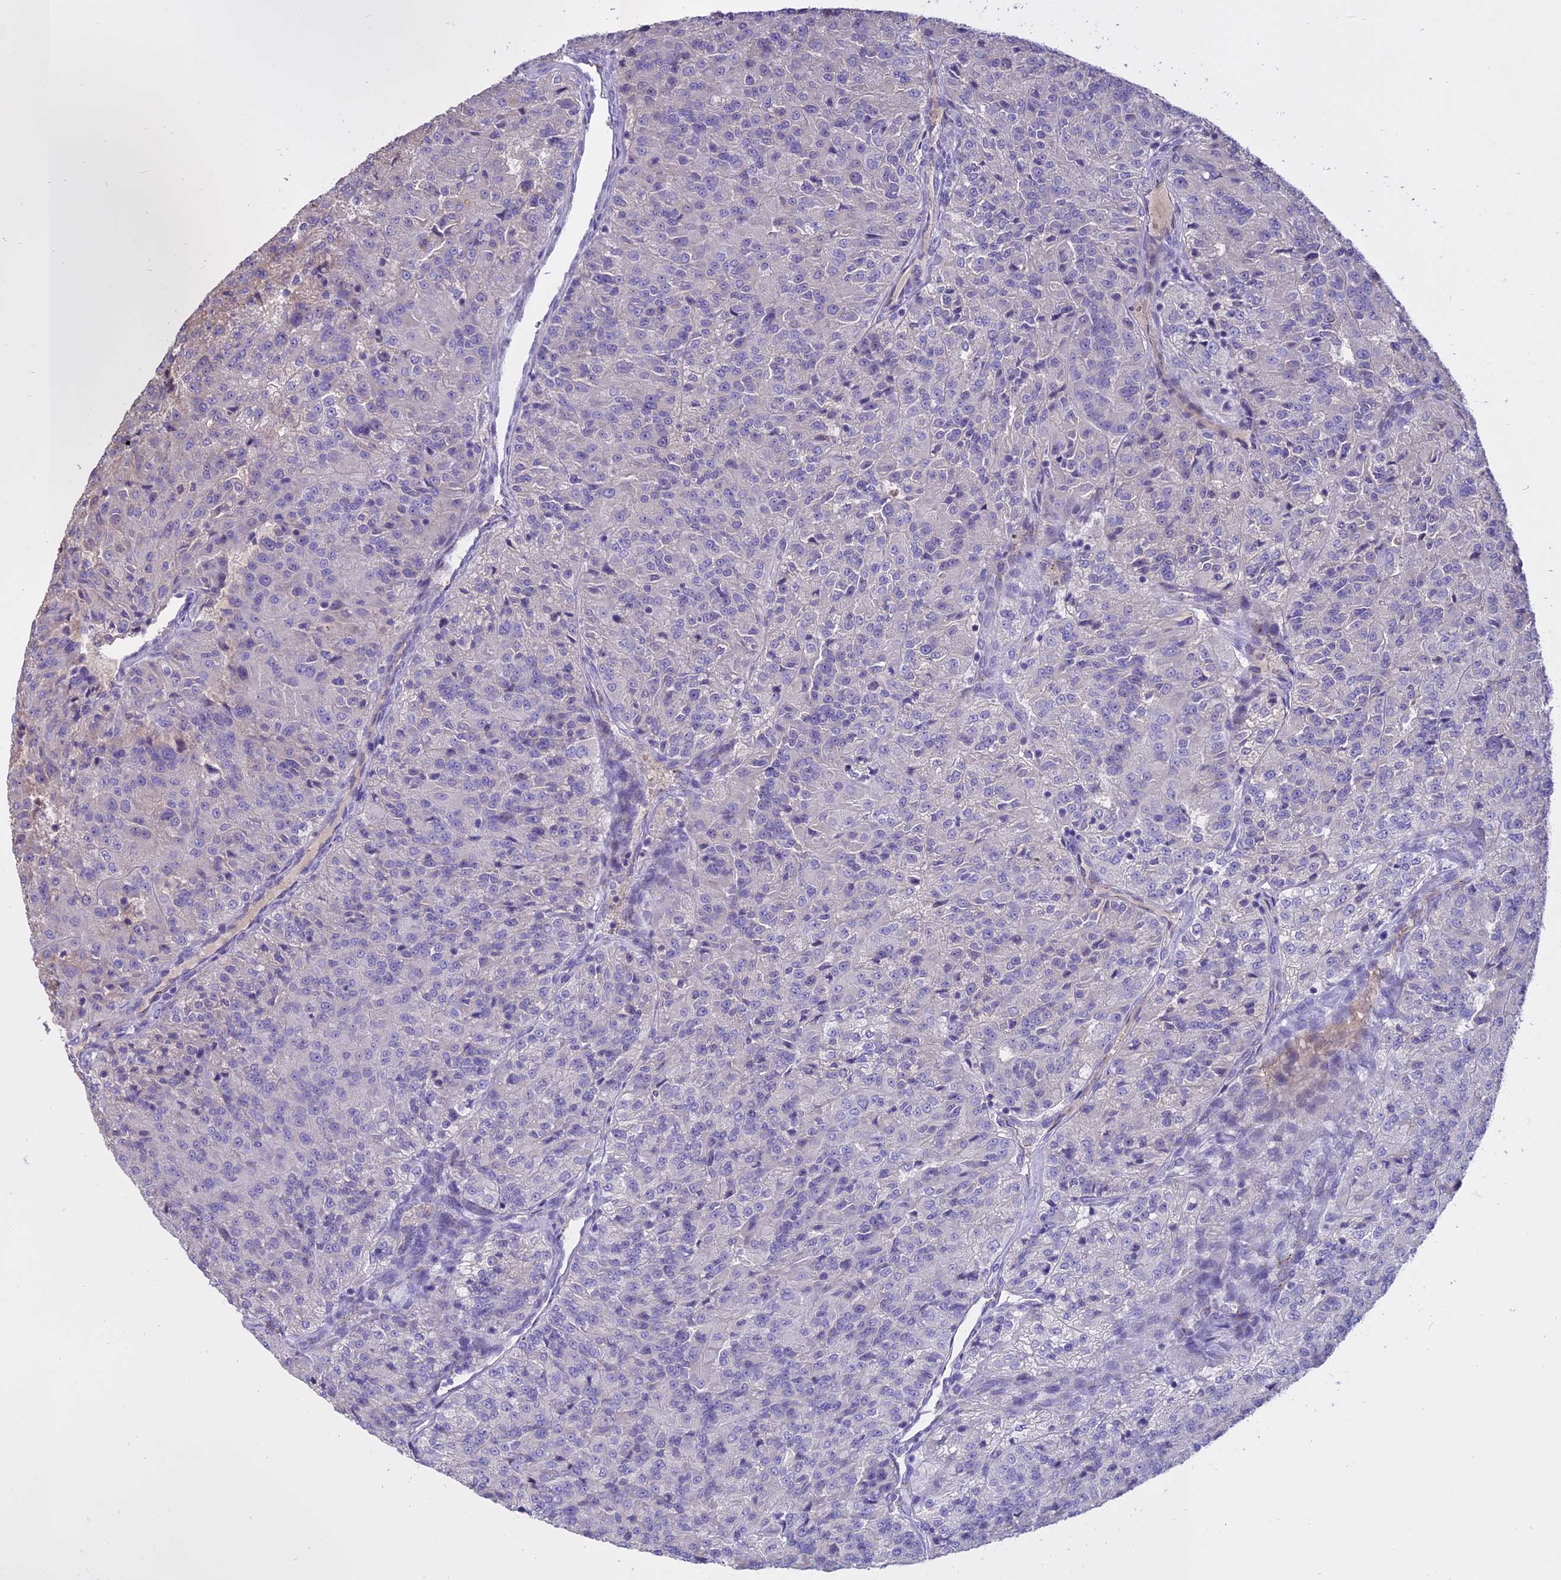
{"staining": {"intensity": "negative", "quantity": "none", "location": "none"}, "tissue": "renal cancer", "cell_type": "Tumor cells", "image_type": "cancer", "snomed": [{"axis": "morphology", "description": "Adenocarcinoma, NOS"}, {"axis": "topography", "description": "Kidney"}], "caption": "This is a photomicrograph of immunohistochemistry staining of adenocarcinoma (renal), which shows no staining in tumor cells.", "gene": "WFDC2", "patient": {"sex": "female", "age": 63}}